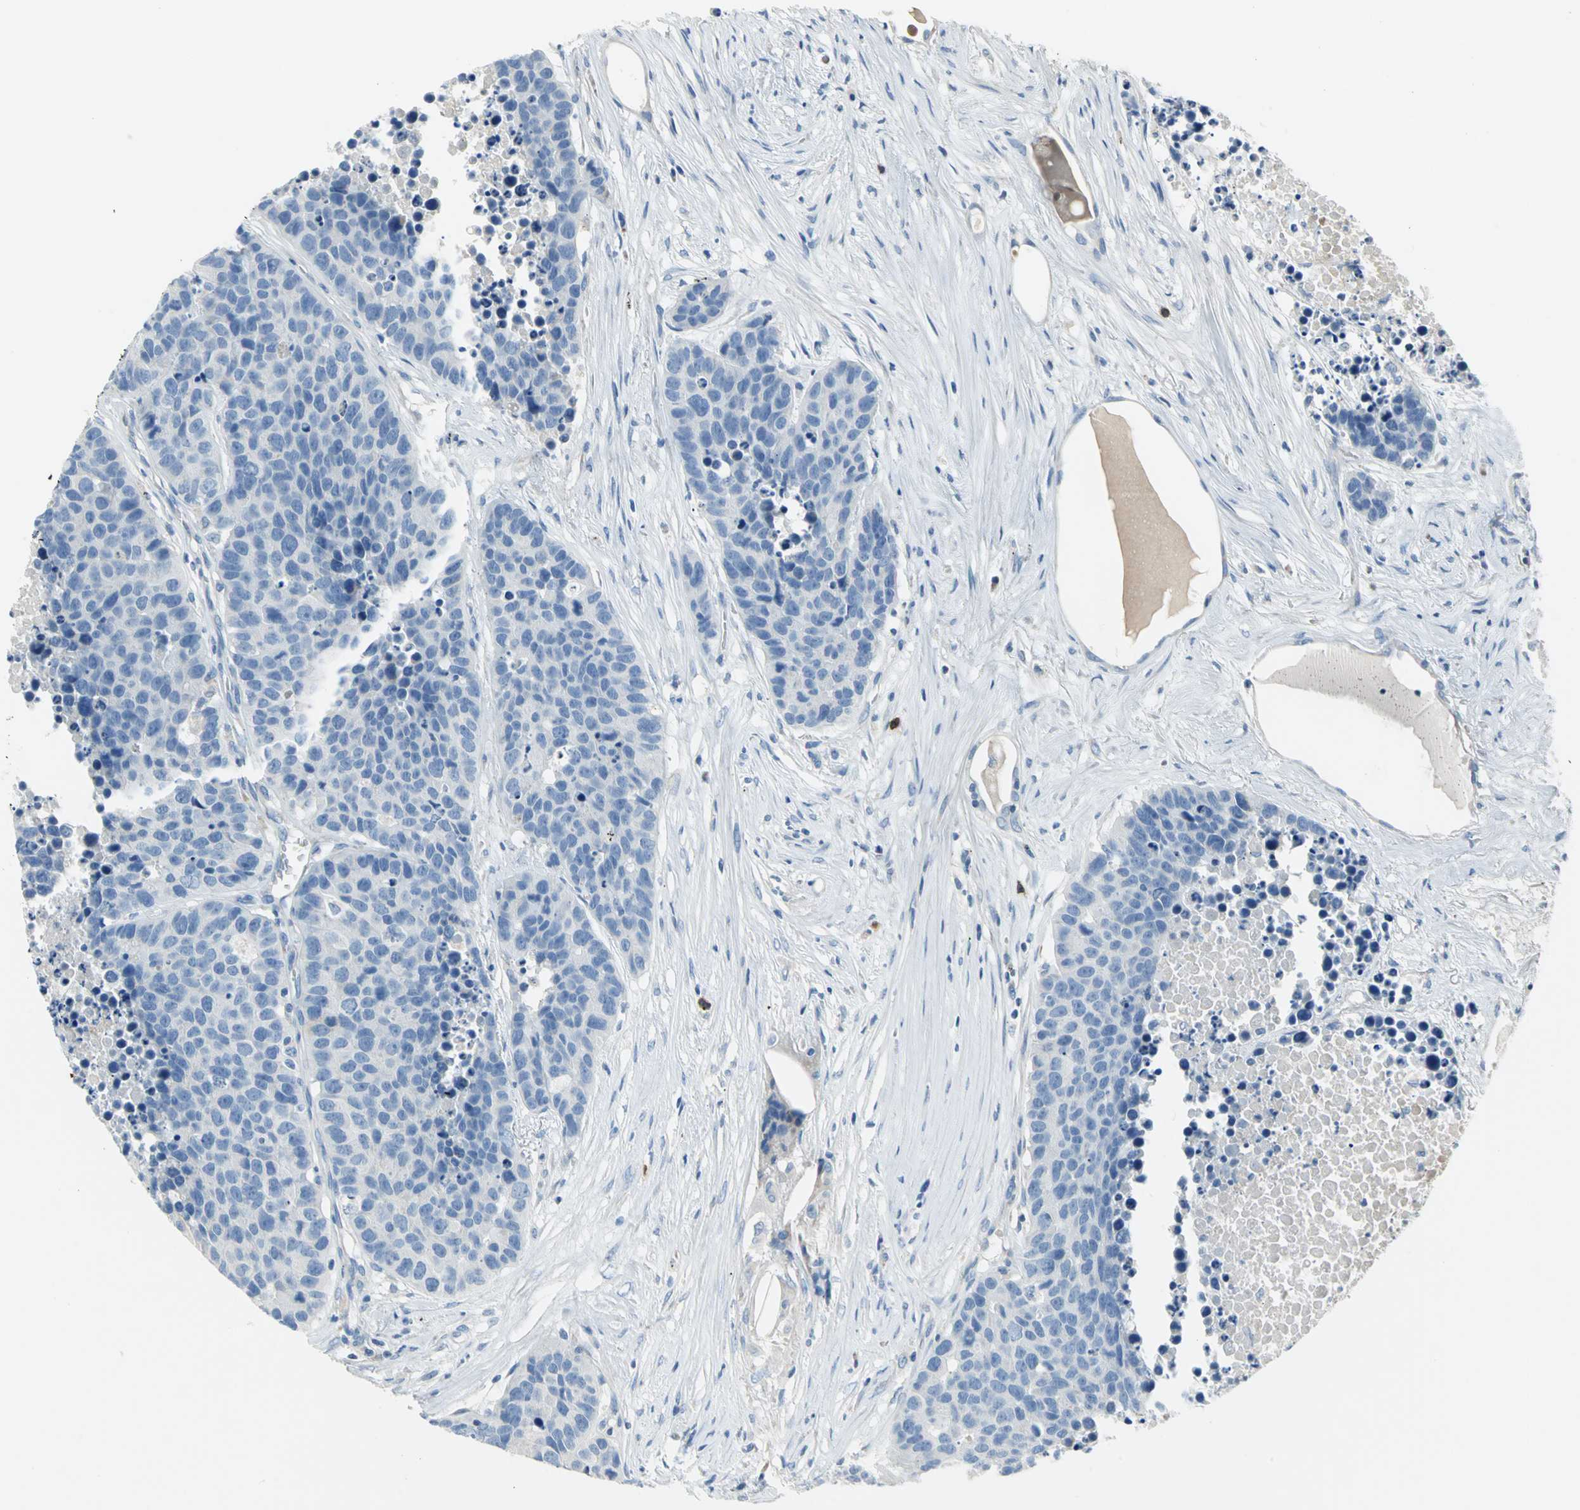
{"staining": {"intensity": "negative", "quantity": "none", "location": "none"}, "tissue": "carcinoid", "cell_type": "Tumor cells", "image_type": "cancer", "snomed": [{"axis": "morphology", "description": "Carcinoid, malignant, NOS"}, {"axis": "topography", "description": "Lung"}], "caption": "Tumor cells show no significant protein staining in carcinoid.", "gene": "ALOX15", "patient": {"sex": "male", "age": 60}}